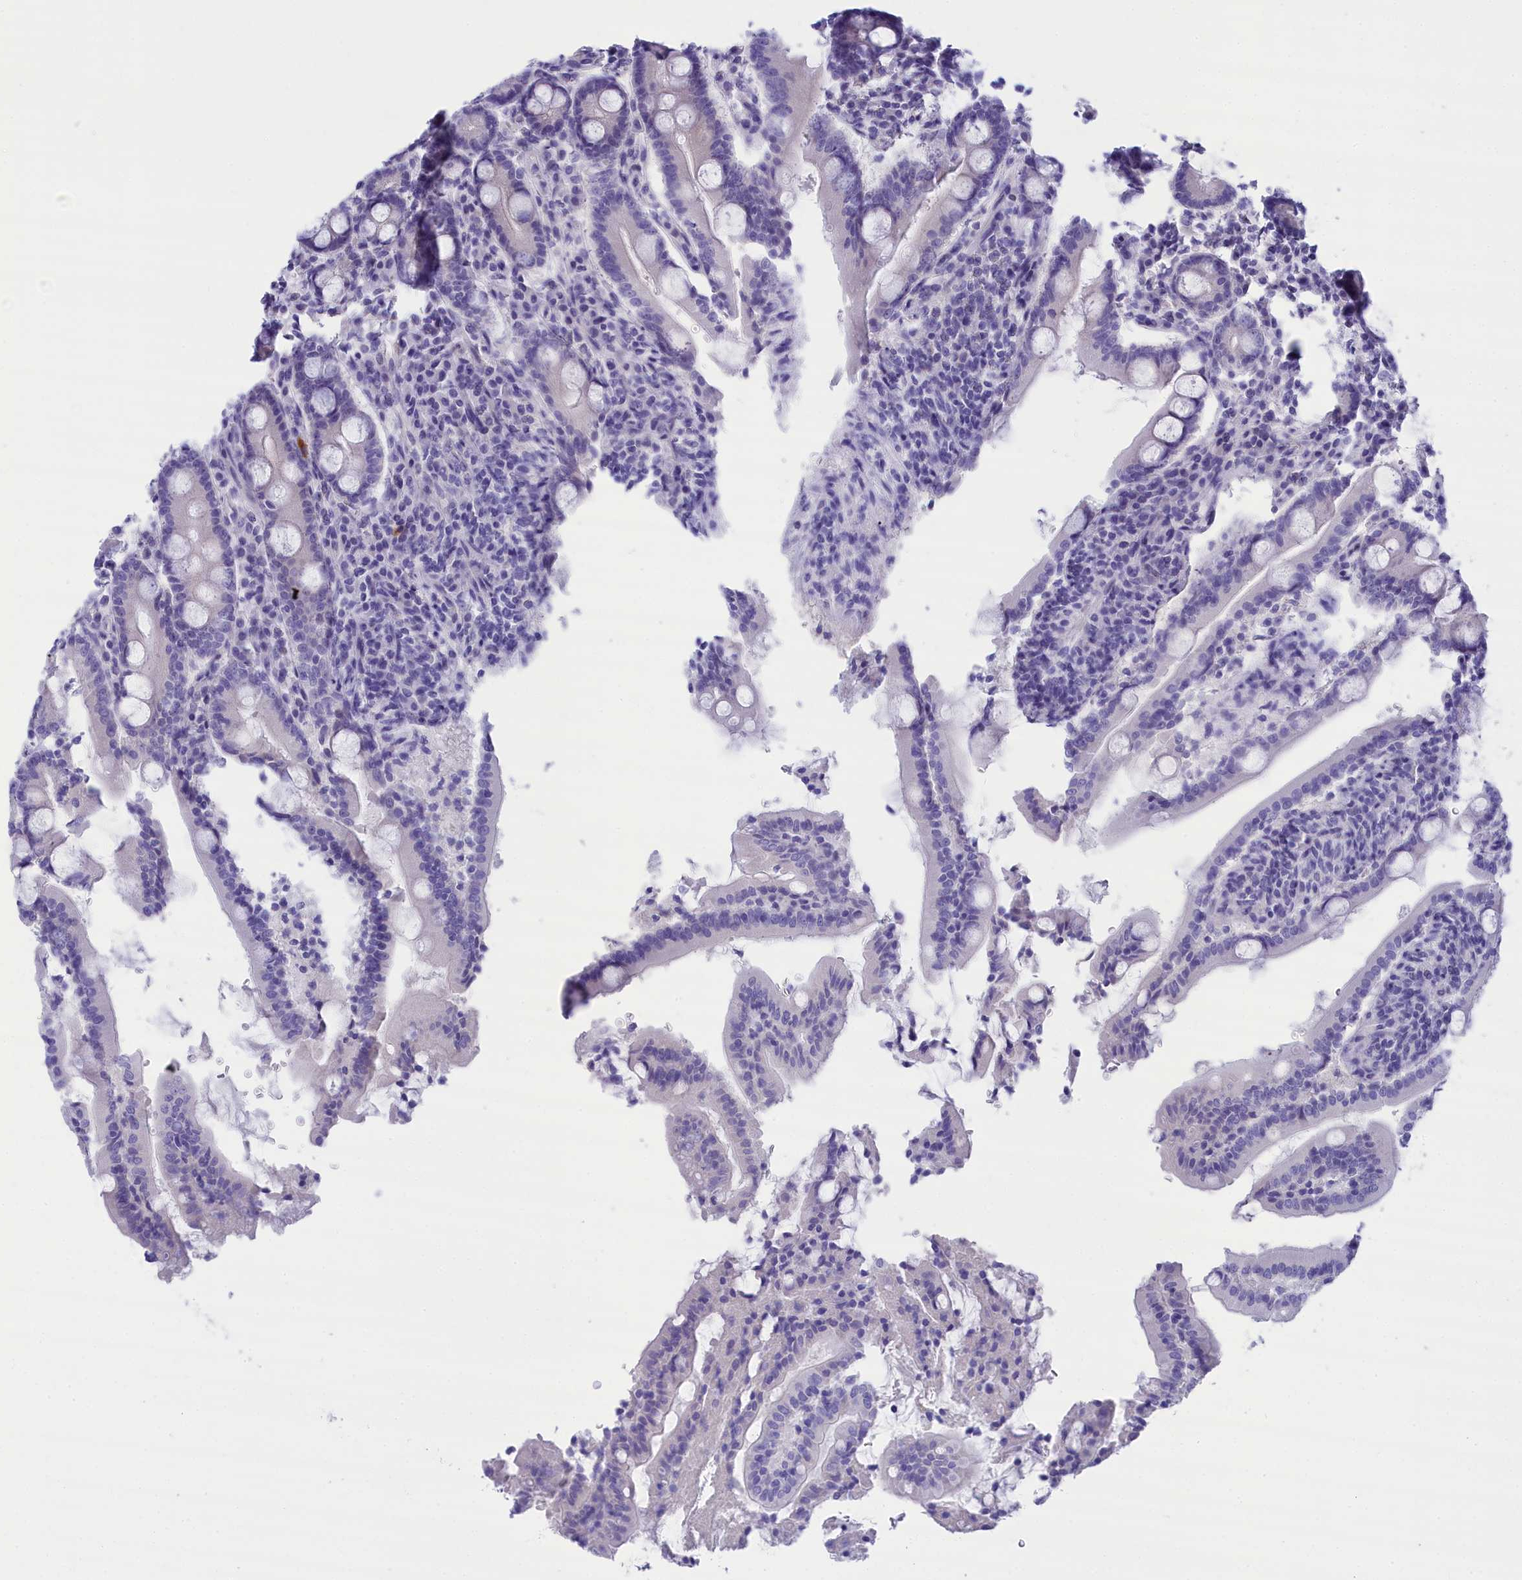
{"staining": {"intensity": "negative", "quantity": "none", "location": "none"}, "tissue": "duodenum", "cell_type": "Glandular cells", "image_type": "normal", "snomed": [{"axis": "morphology", "description": "Normal tissue, NOS"}, {"axis": "topography", "description": "Duodenum"}], "caption": "DAB (3,3'-diaminobenzidine) immunohistochemical staining of unremarkable duodenum reveals no significant staining in glandular cells.", "gene": "TACSTD2", "patient": {"sex": "male", "age": 35}}